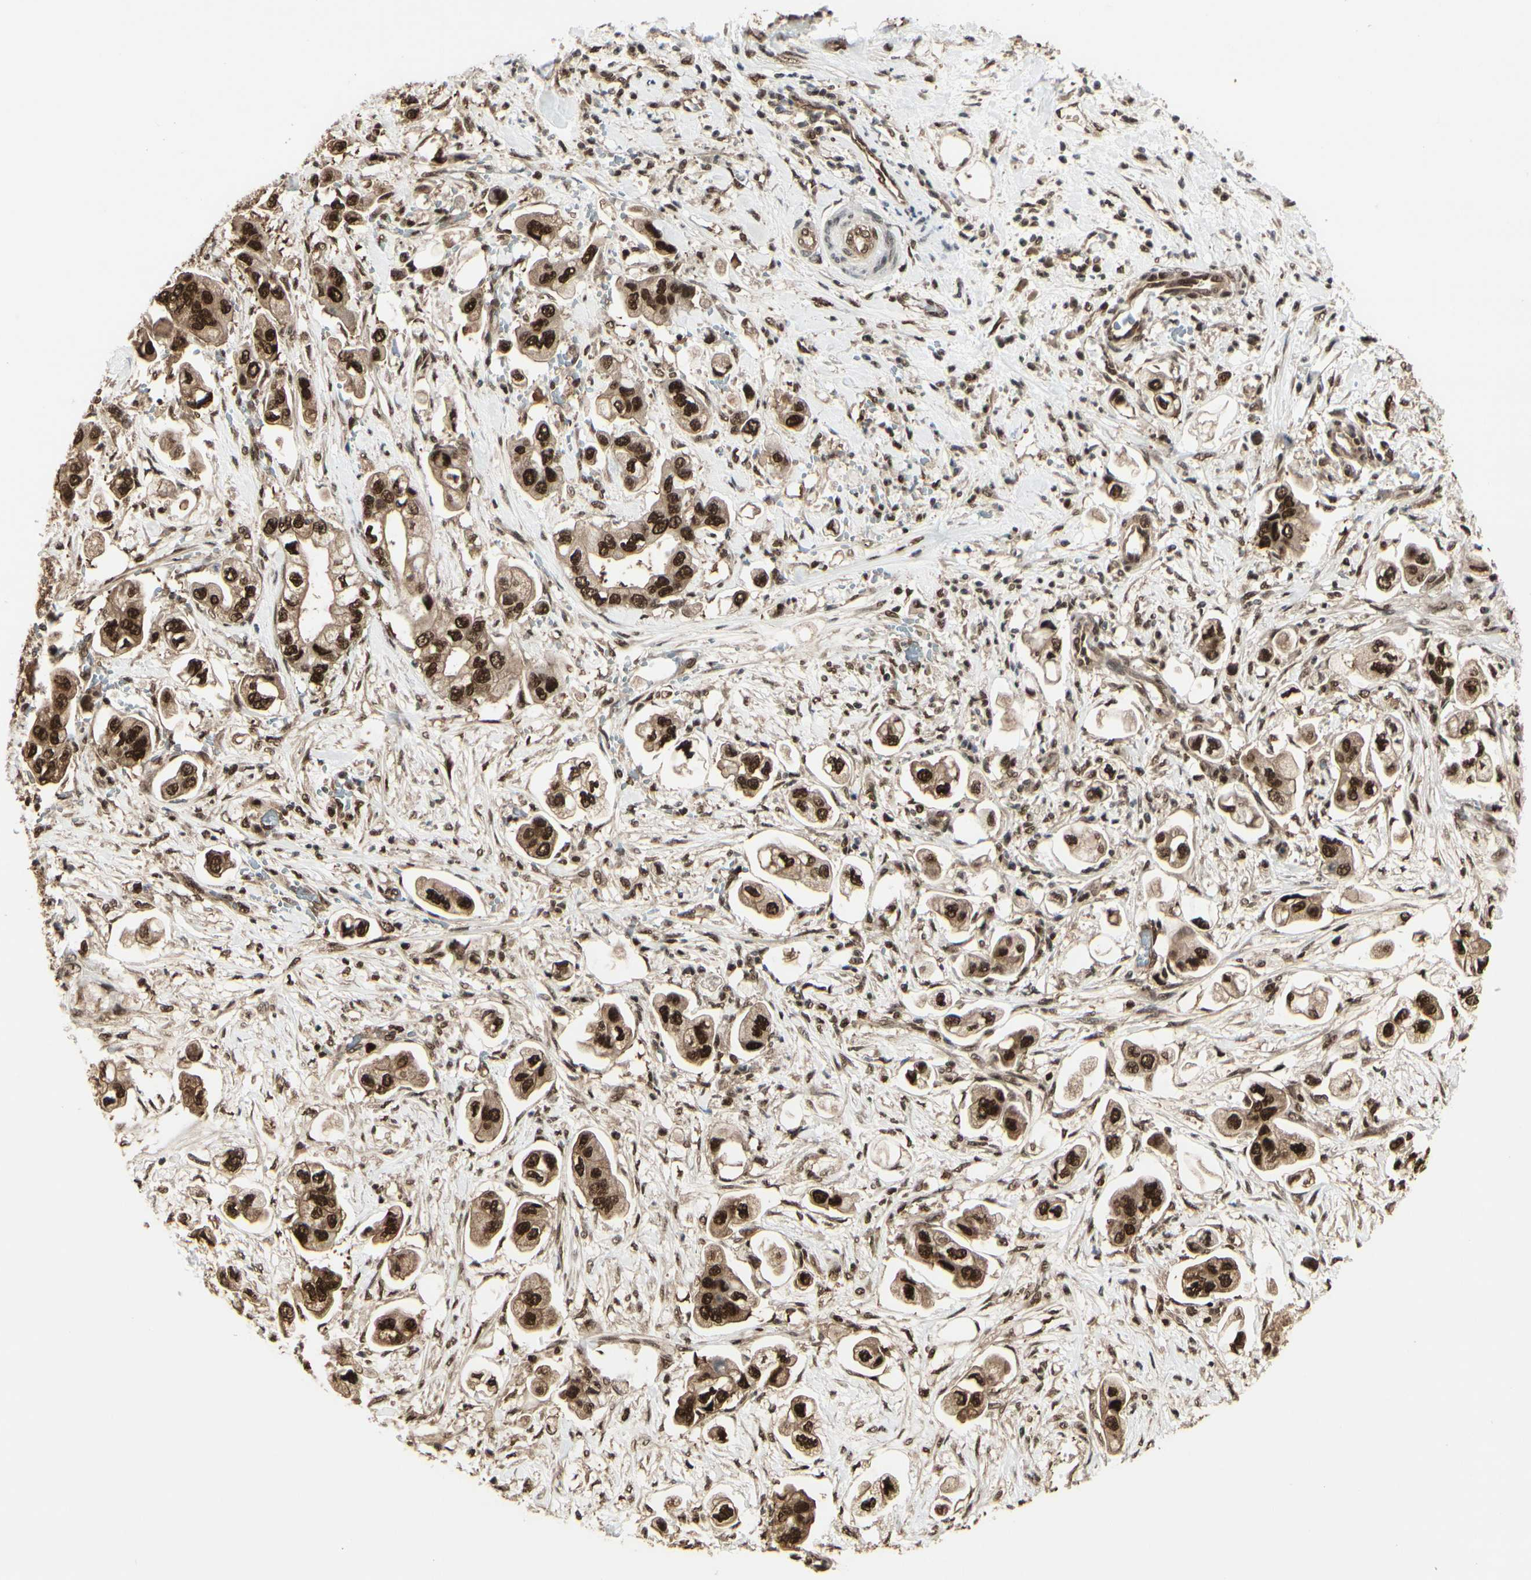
{"staining": {"intensity": "strong", "quantity": ">75%", "location": "cytoplasmic/membranous,nuclear"}, "tissue": "stomach cancer", "cell_type": "Tumor cells", "image_type": "cancer", "snomed": [{"axis": "morphology", "description": "Adenocarcinoma, NOS"}, {"axis": "topography", "description": "Stomach"}], "caption": "There is high levels of strong cytoplasmic/membranous and nuclear staining in tumor cells of adenocarcinoma (stomach), as demonstrated by immunohistochemical staining (brown color).", "gene": "HSF1", "patient": {"sex": "male", "age": 62}}